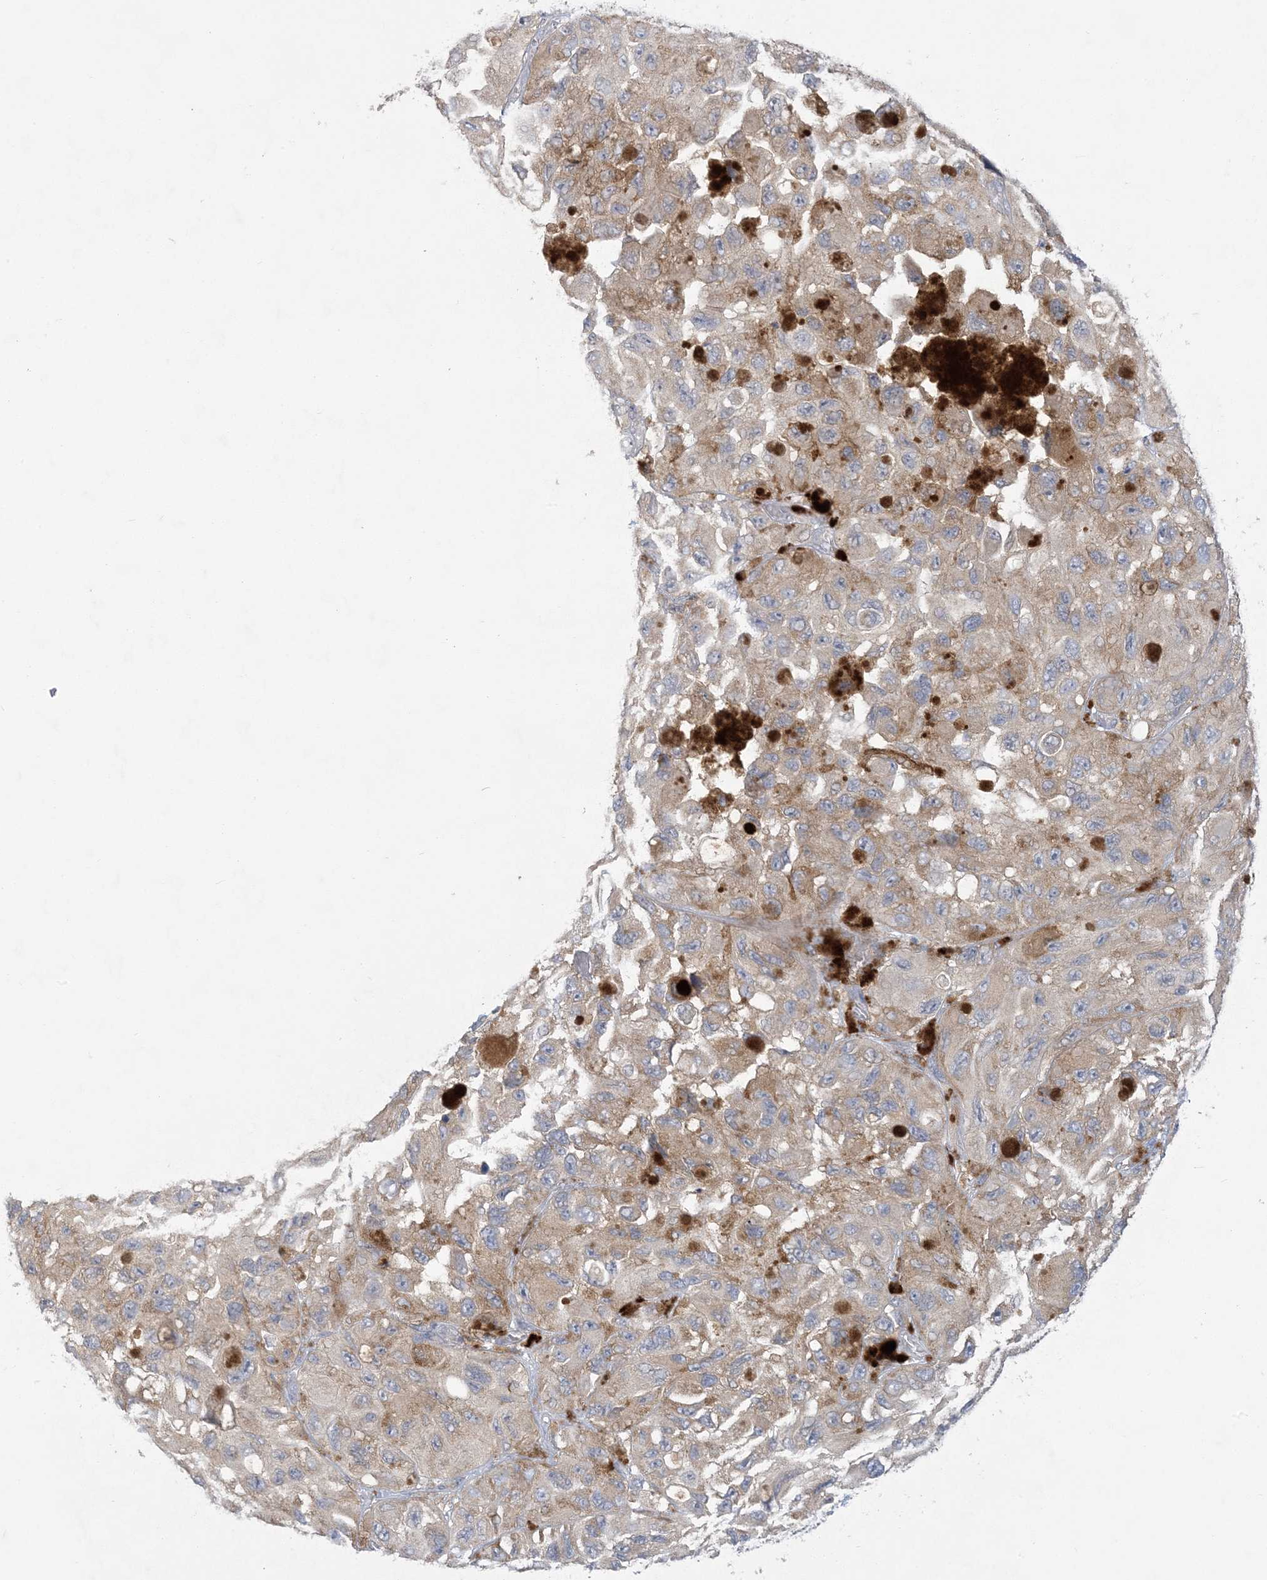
{"staining": {"intensity": "moderate", "quantity": "25%-75%", "location": "cytoplasmic/membranous"}, "tissue": "melanoma", "cell_type": "Tumor cells", "image_type": "cancer", "snomed": [{"axis": "morphology", "description": "Malignant melanoma, NOS"}, {"axis": "topography", "description": "Skin"}], "caption": "Protein staining displays moderate cytoplasmic/membranous staining in approximately 25%-75% of tumor cells in melanoma.", "gene": "KIF3A", "patient": {"sex": "female", "age": 73}}